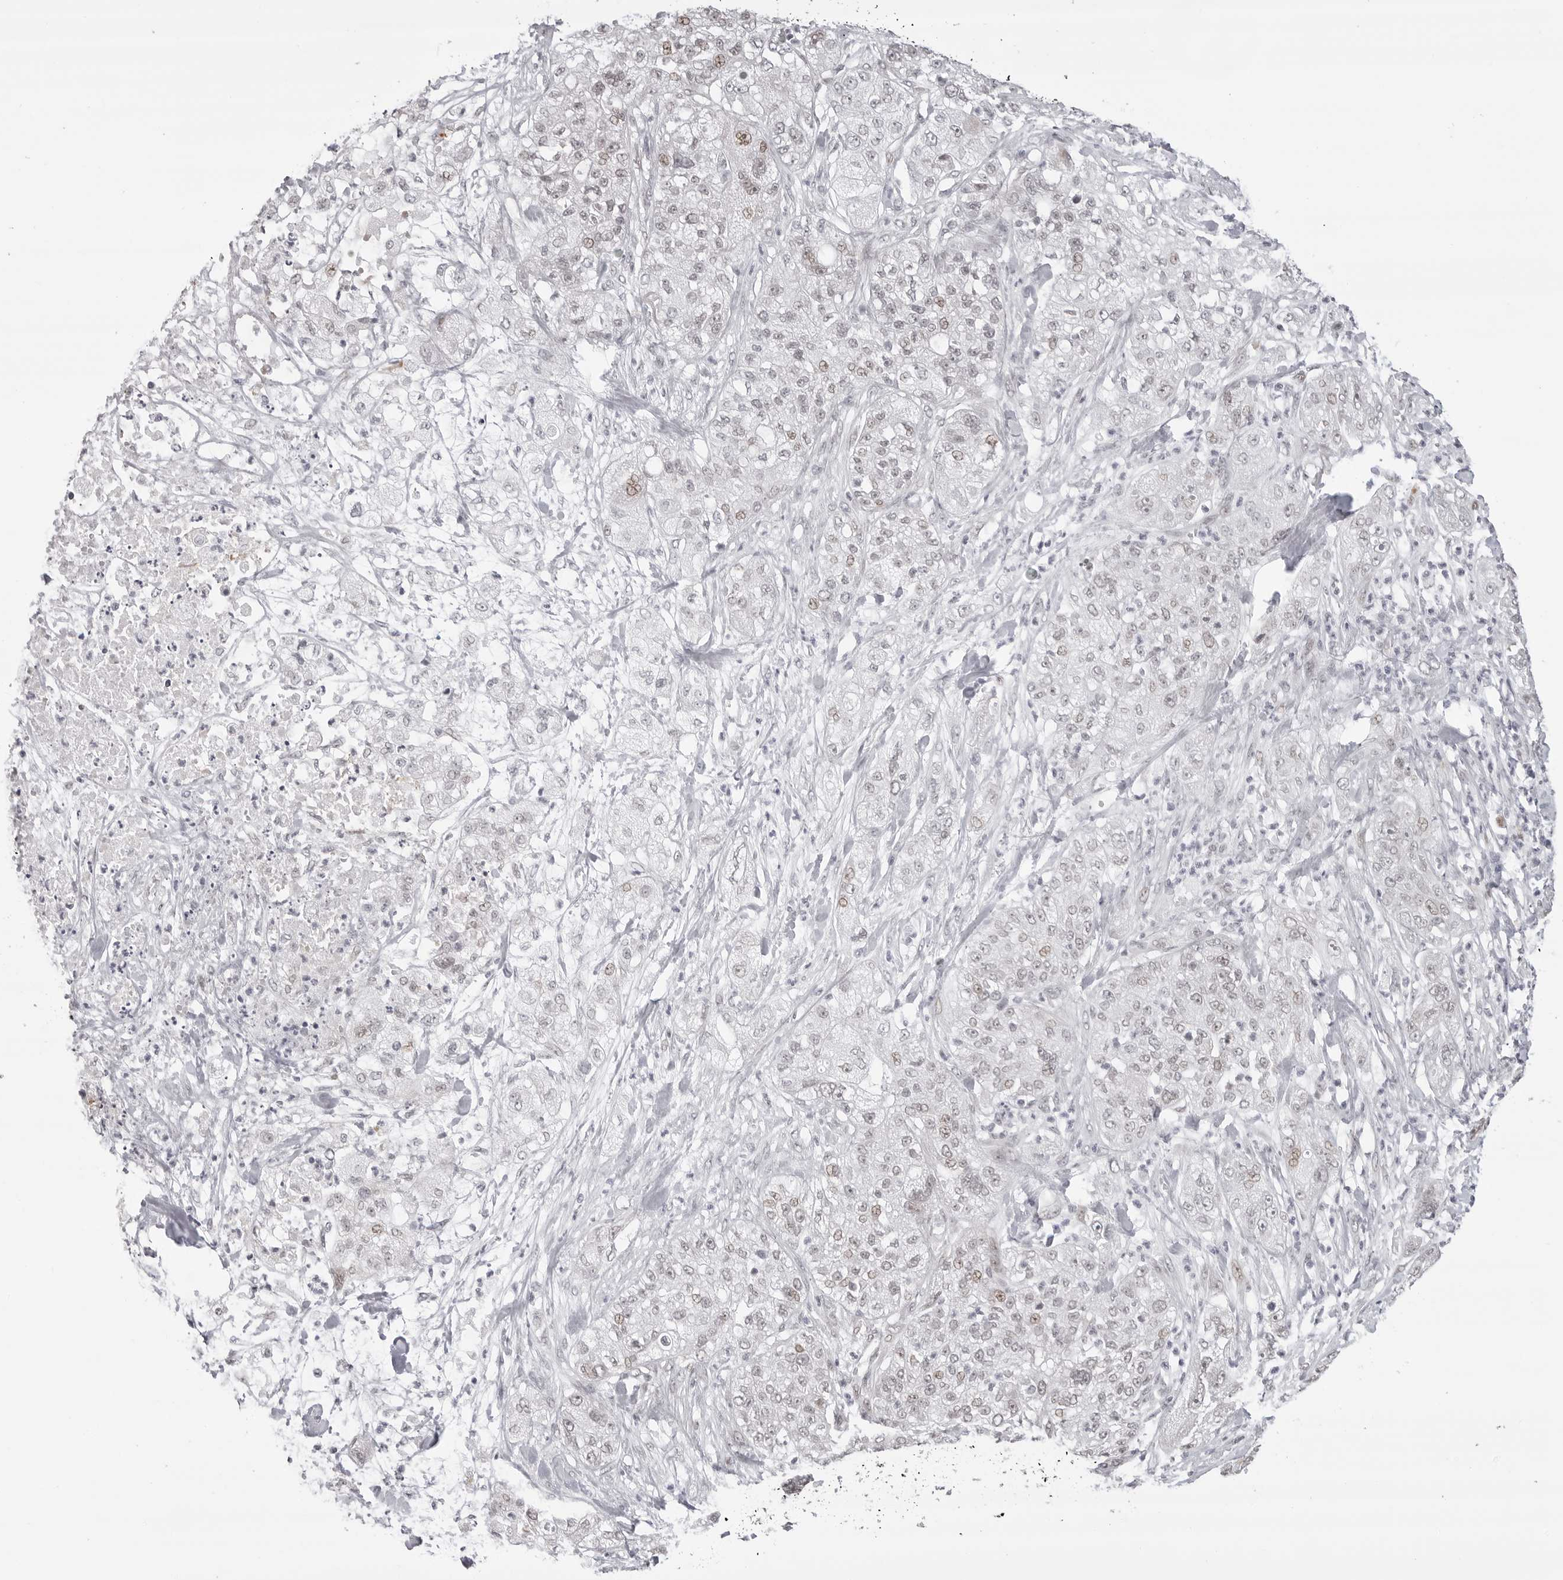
{"staining": {"intensity": "weak", "quantity": "<25%", "location": "nuclear"}, "tissue": "pancreatic cancer", "cell_type": "Tumor cells", "image_type": "cancer", "snomed": [{"axis": "morphology", "description": "Adenocarcinoma, NOS"}, {"axis": "topography", "description": "Pancreas"}], "caption": "Tumor cells are negative for protein expression in human pancreatic cancer.", "gene": "PHF3", "patient": {"sex": "female", "age": 78}}